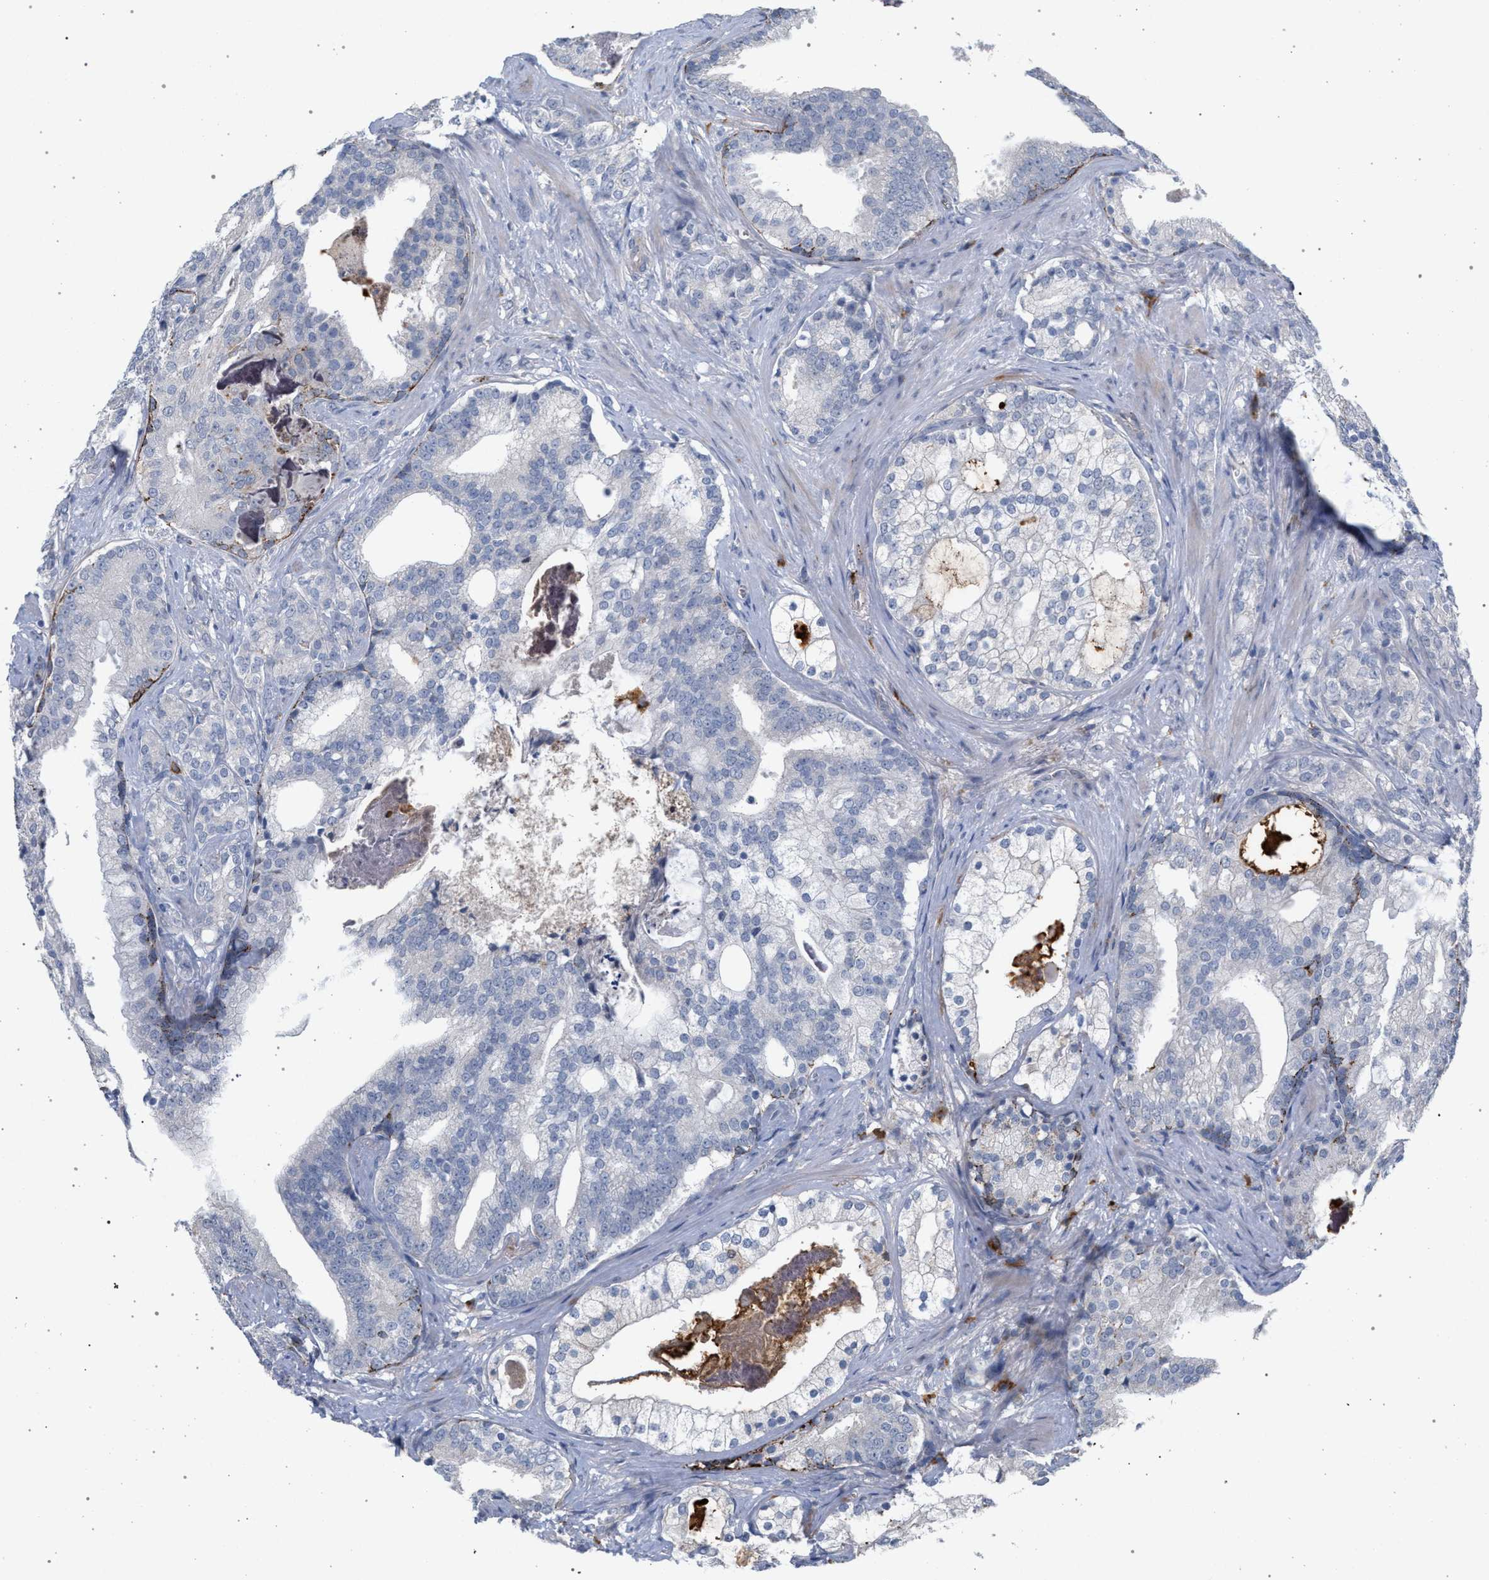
{"staining": {"intensity": "negative", "quantity": "none", "location": "none"}, "tissue": "prostate cancer", "cell_type": "Tumor cells", "image_type": "cancer", "snomed": [{"axis": "morphology", "description": "Adenocarcinoma, Low grade"}, {"axis": "topography", "description": "Prostate"}], "caption": "The IHC photomicrograph has no significant expression in tumor cells of prostate cancer (low-grade adenocarcinoma) tissue. The staining is performed using DAB (3,3'-diaminobenzidine) brown chromogen with nuclei counter-stained in using hematoxylin.", "gene": "MAMDC2", "patient": {"sex": "male", "age": 58}}